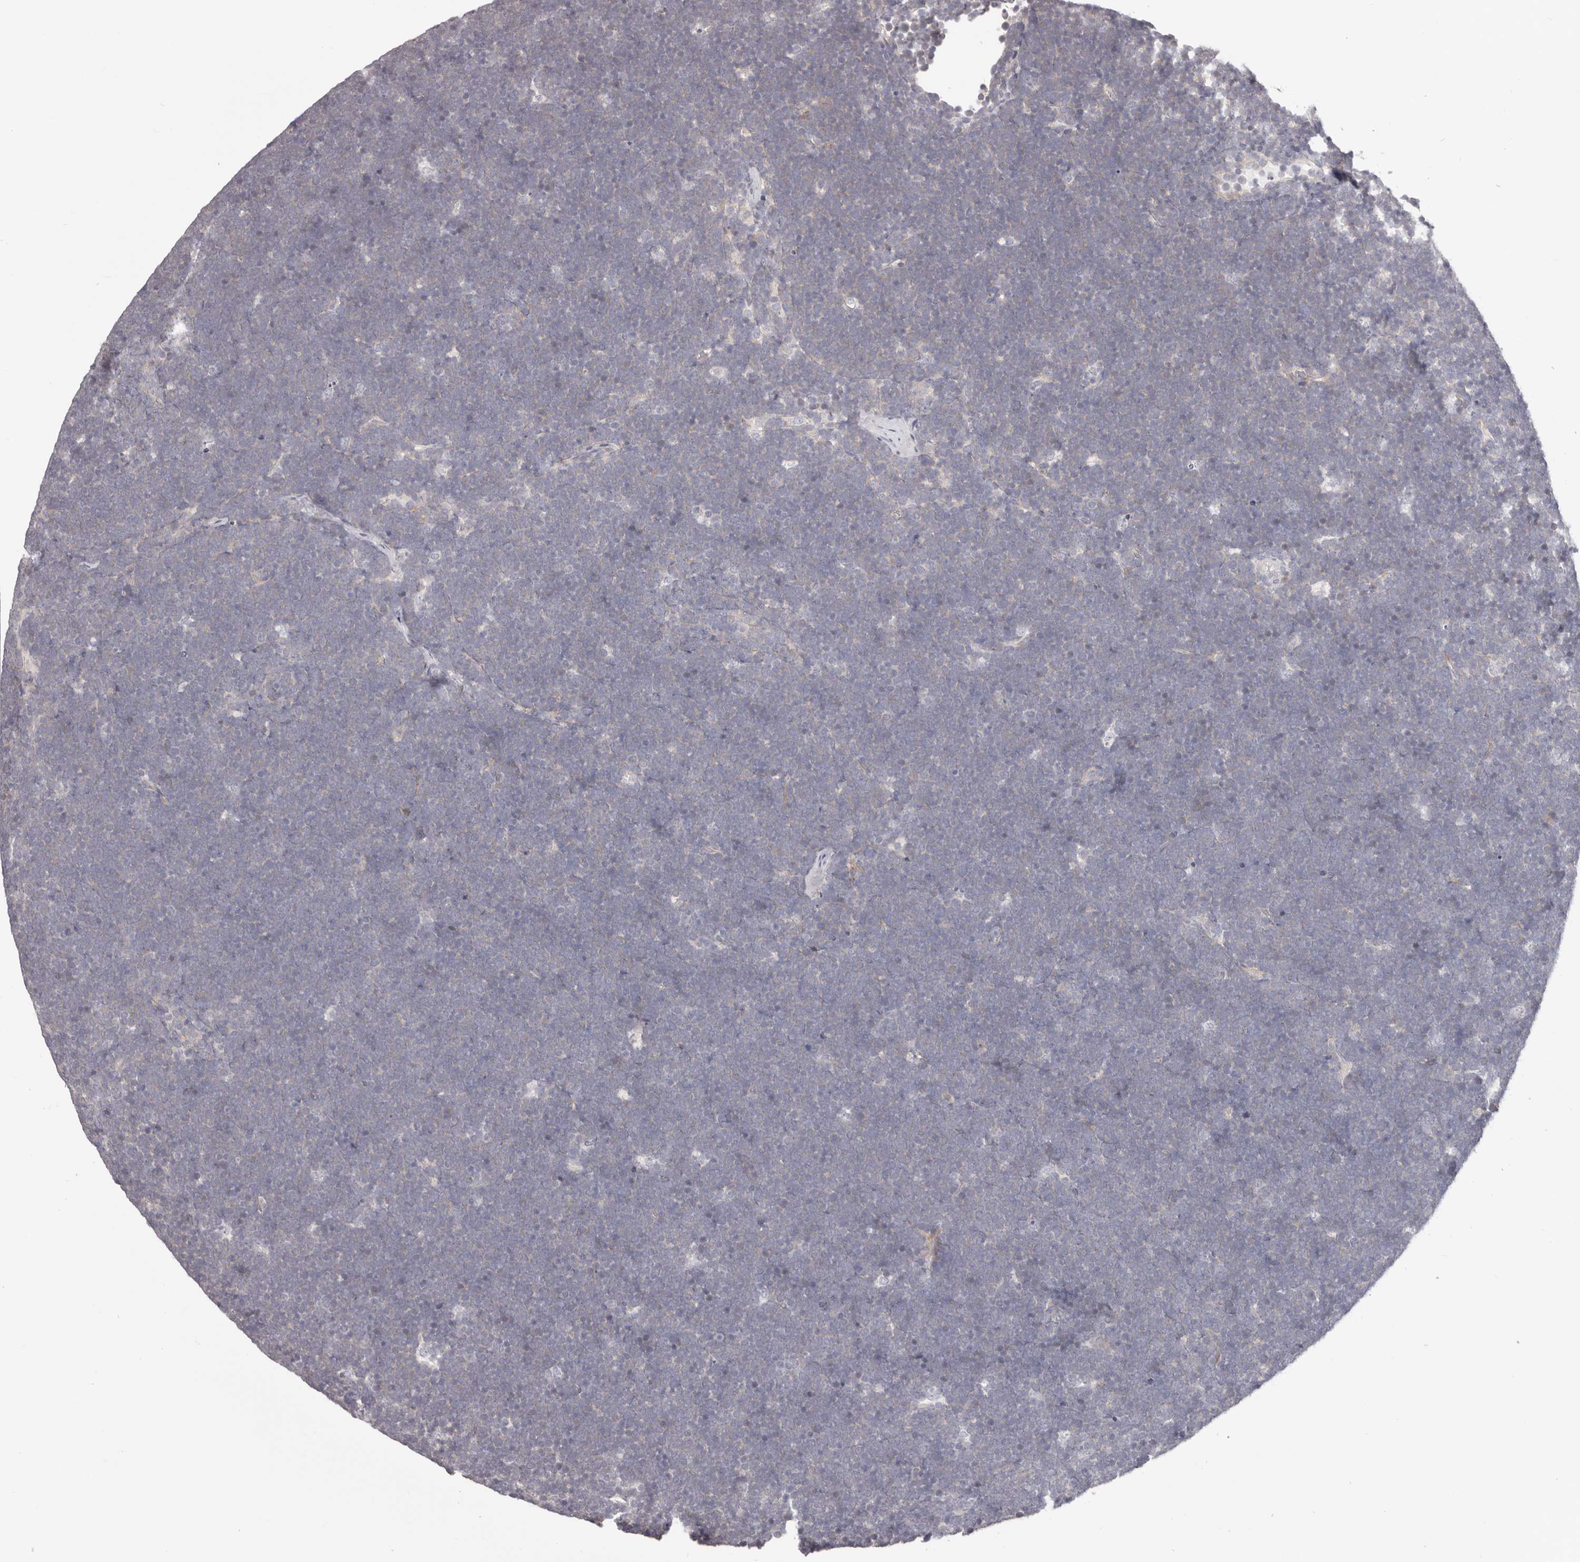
{"staining": {"intensity": "negative", "quantity": "none", "location": "none"}, "tissue": "lymphoma", "cell_type": "Tumor cells", "image_type": "cancer", "snomed": [{"axis": "morphology", "description": "Malignant lymphoma, non-Hodgkin's type, High grade"}, {"axis": "topography", "description": "Lymph node"}], "caption": "There is no significant expression in tumor cells of malignant lymphoma, non-Hodgkin's type (high-grade).", "gene": "OTUD3", "patient": {"sex": "male", "age": 13}}